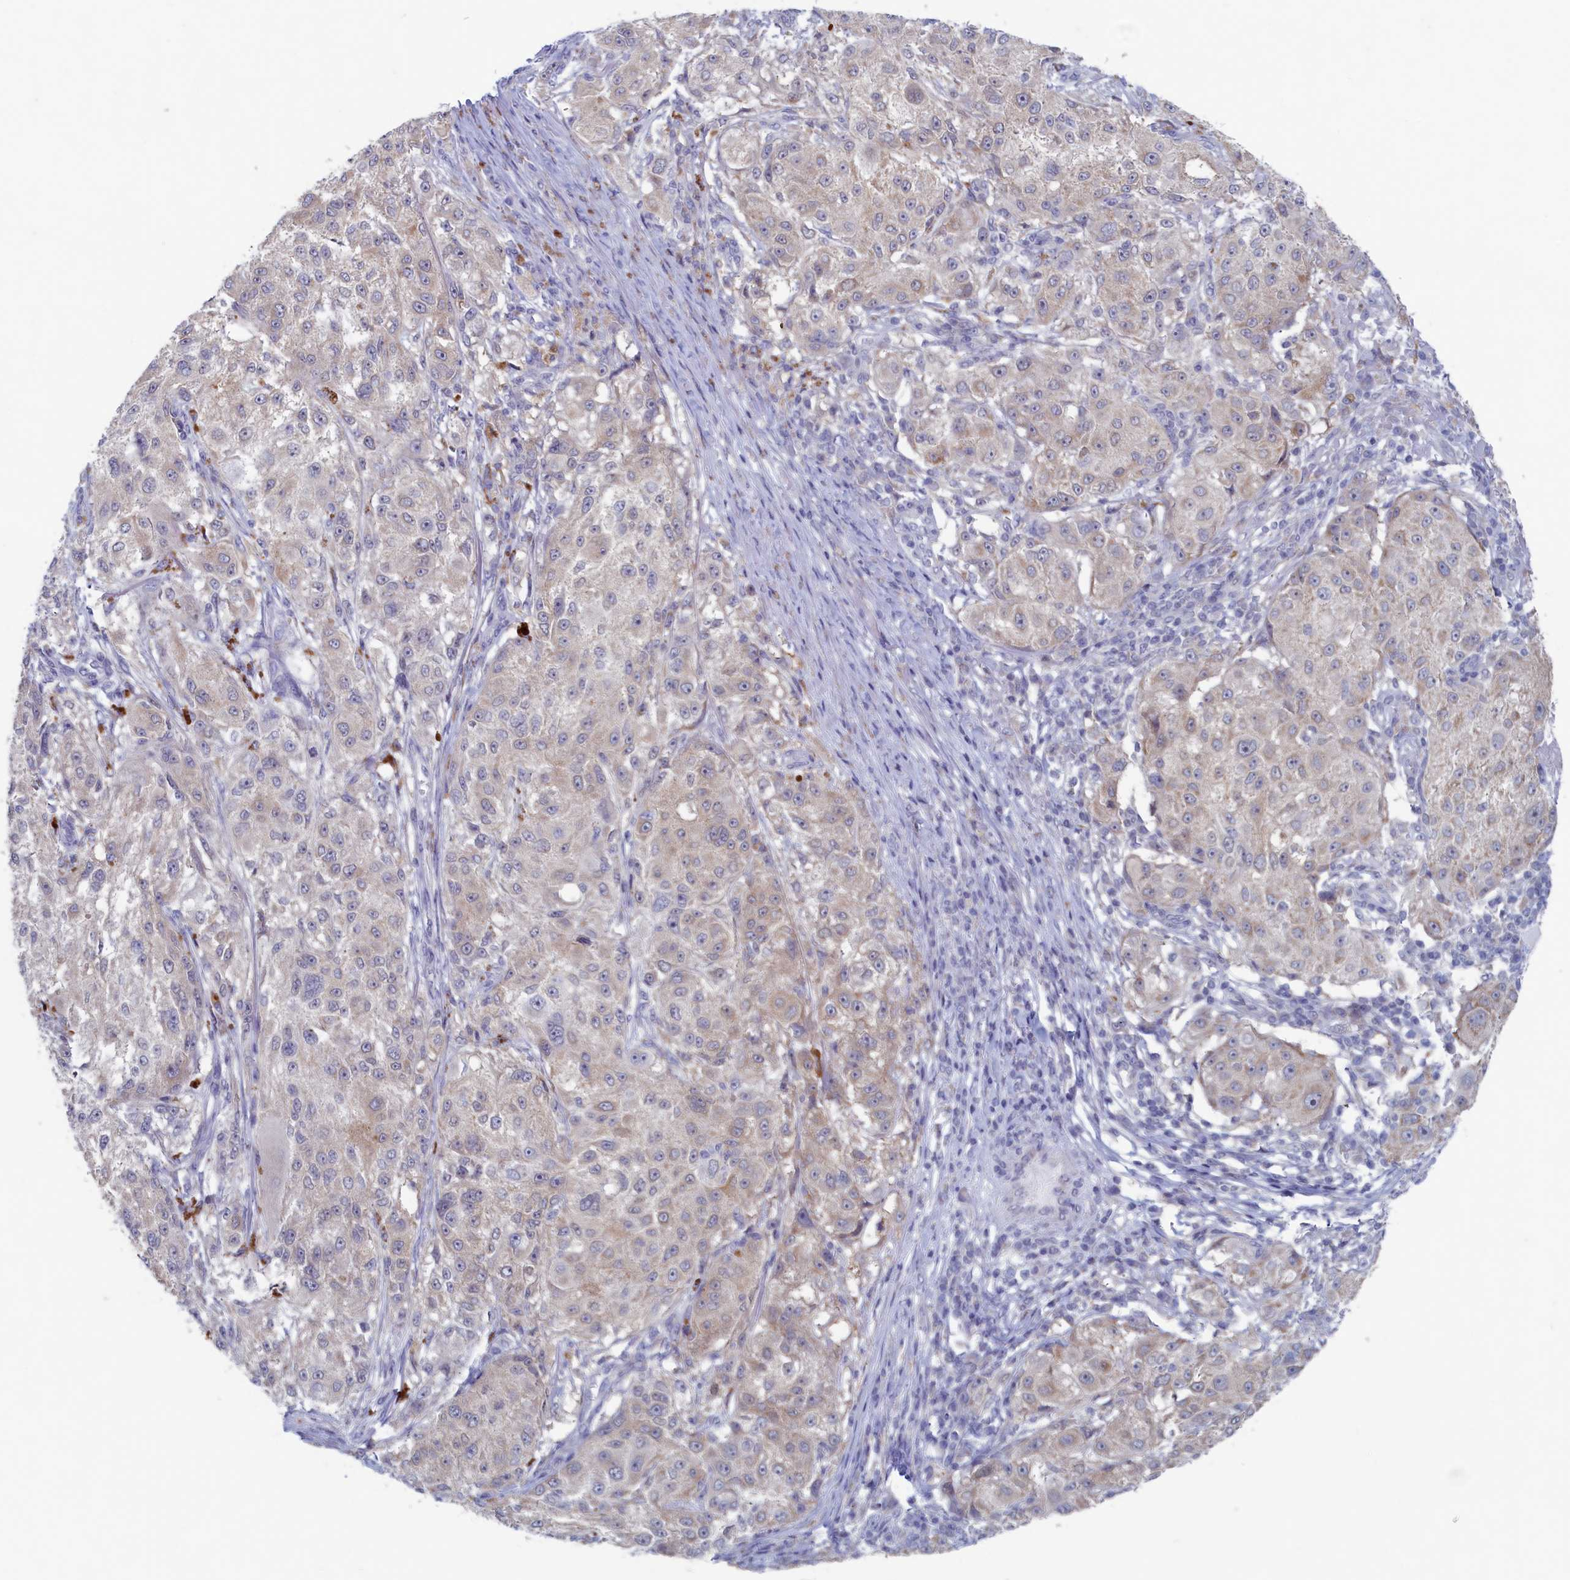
{"staining": {"intensity": "weak", "quantity": "<25%", "location": "cytoplasmic/membranous"}, "tissue": "melanoma", "cell_type": "Tumor cells", "image_type": "cancer", "snomed": [{"axis": "morphology", "description": "Necrosis, NOS"}, {"axis": "morphology", "description": "Malignant melanoma, NOS"}, {"axis": "topography", "description": "Skin"}], "caption": "An immunohistochemistry (IHC) micrograph of melanoma is shown. There is no staining in tumor cells of melanoma.", "gene": "WDR76", "patient": {"sex": "female", "age": 87}}